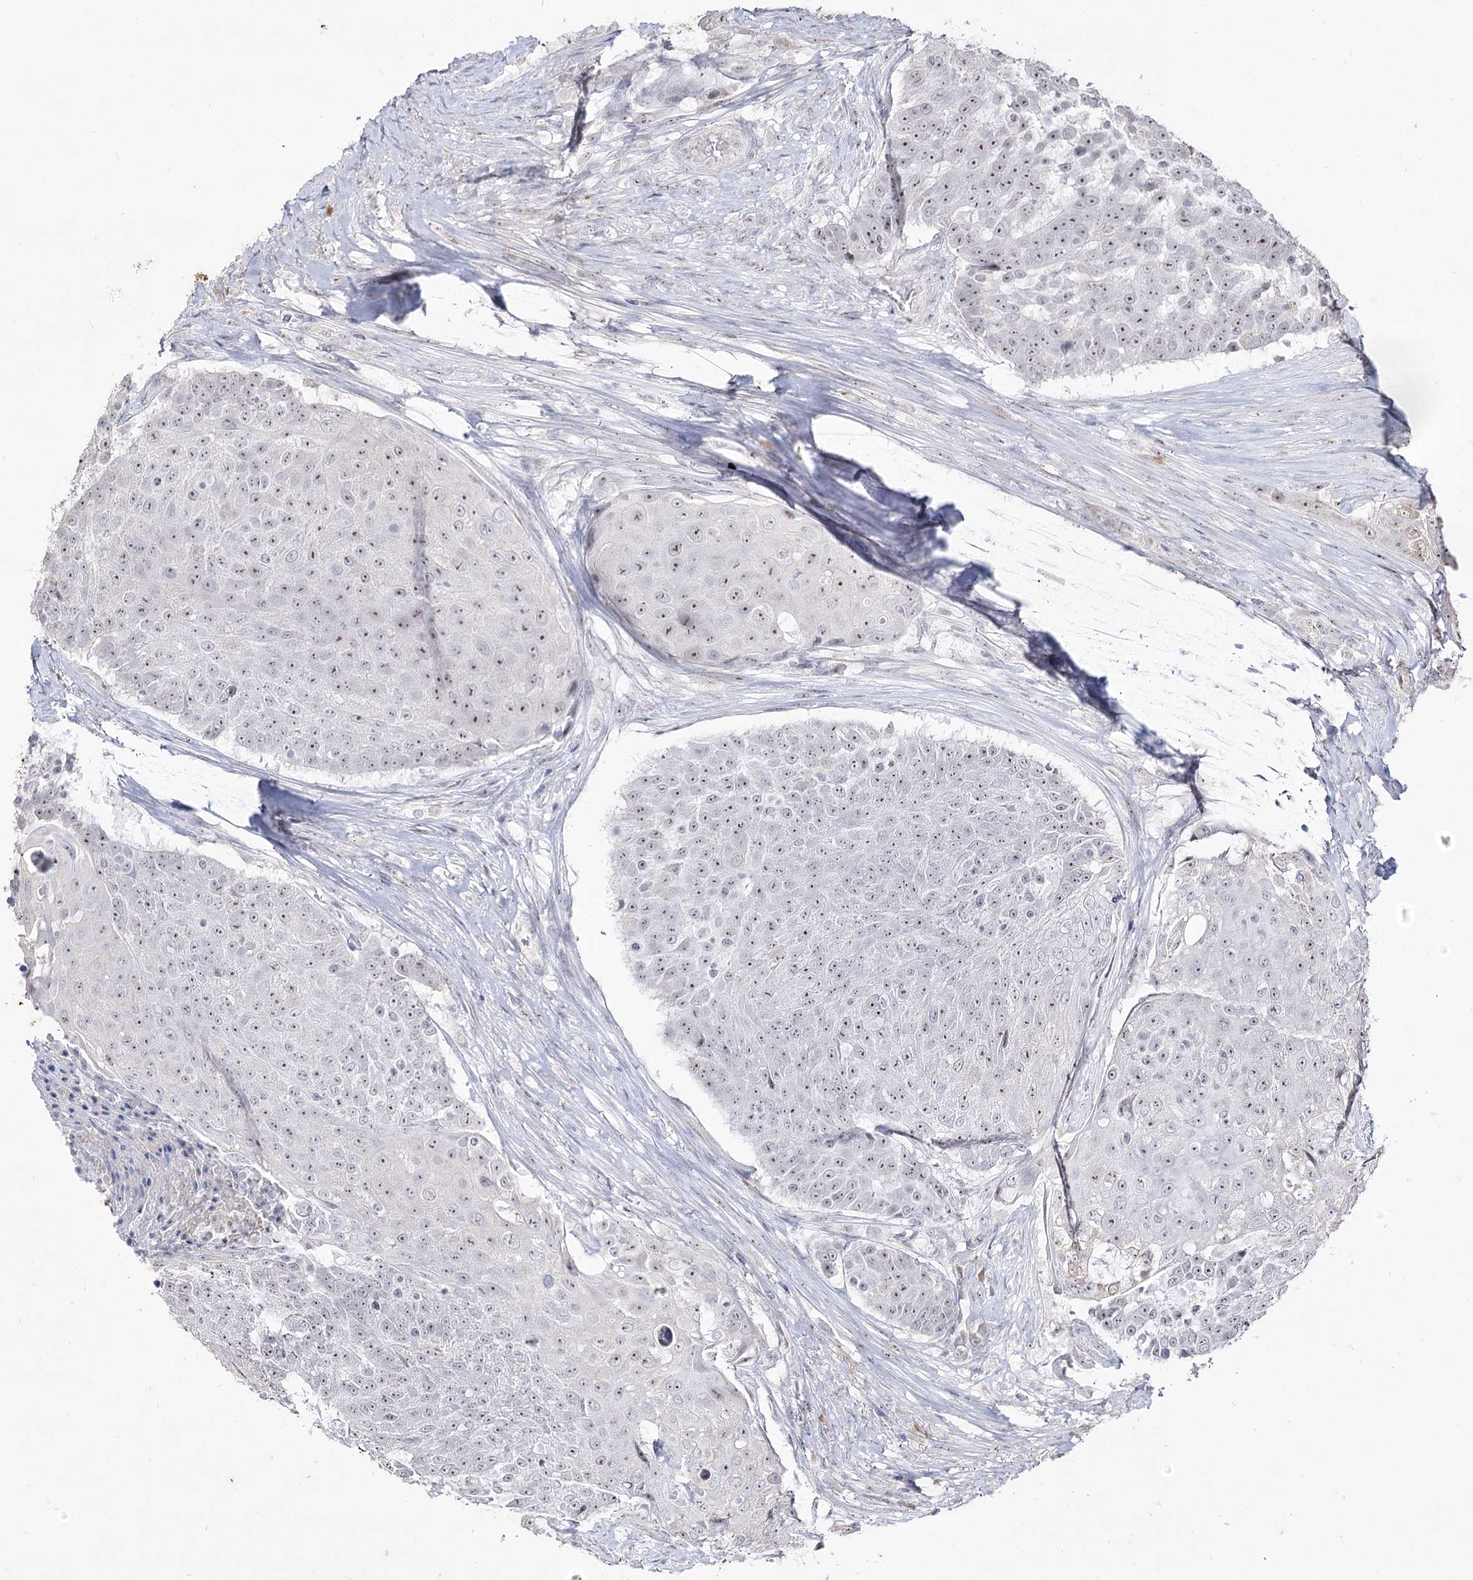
{"staining": {"intensity": "weak", "quantity": "25%-75%", "location": "nuclear"}, "tissue": "urothelial cancer", "cell_type": "Tumor cells", "image_type": "cancer", "snomed": [{"axis": "morphology", "description": "Urothelial carcinoma, High grade"}, {"axis": "topography", "description": "Urinary bladder"}], "caption": "Immunohistochemical staining of human urothelial cancer shows low levels of weak nuclear staining in approximately 25%-75% of tumor cells. (DAB (3,3'-diaminobenzidine) IHC with brightfield microscopy, high magnification).", "gene": "DDX50", "patient": {"sex": "female", "age": 63}}